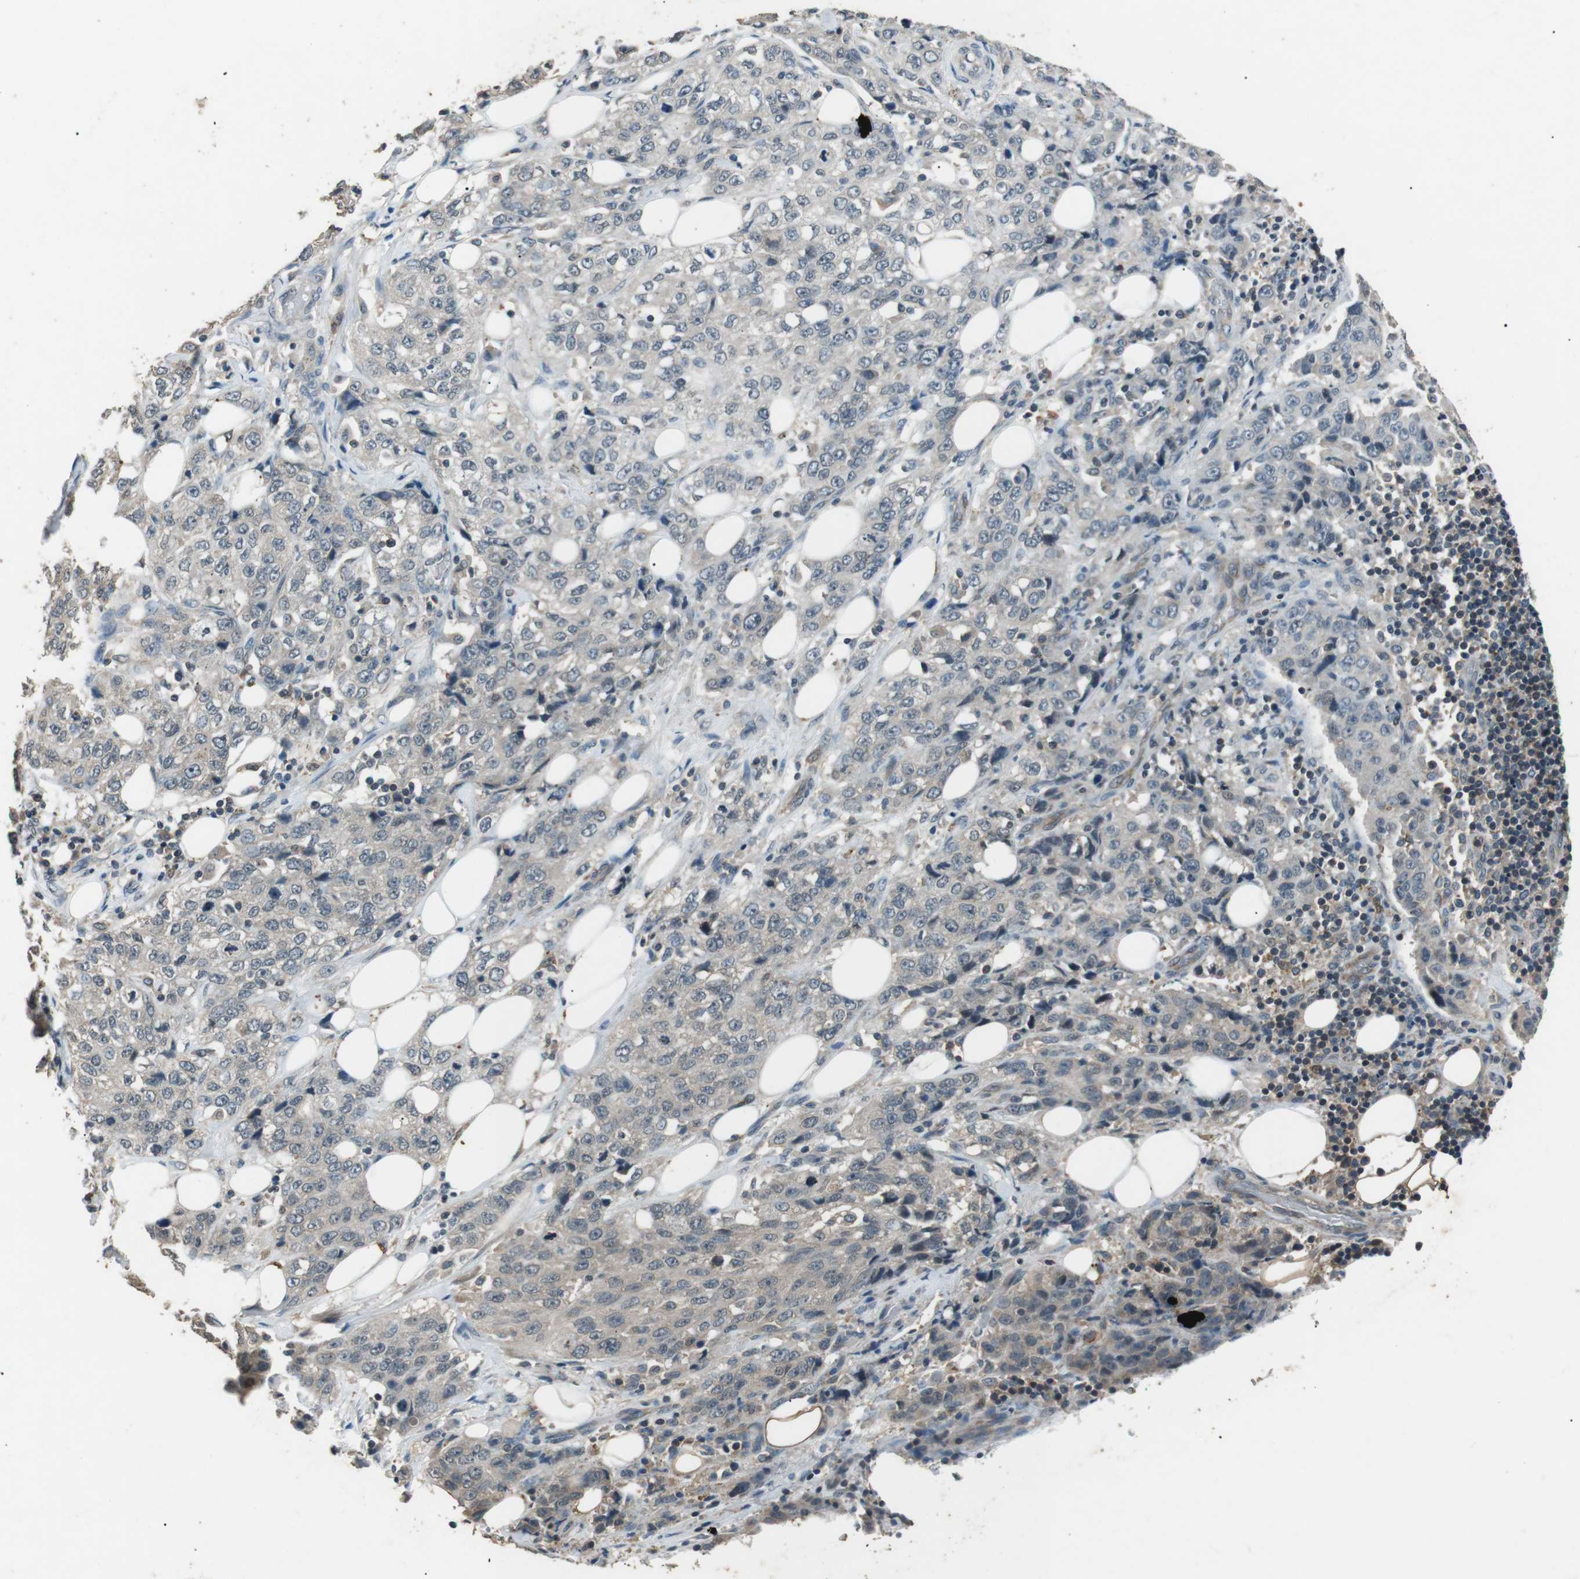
{"staining": {"intensity": "negative", "quantity": "none", "location": "none"}, "tissue": "stomach cancer", "cell_type": "Tumor cells", "image_type": "cancer", "snomed": [{"axis": "morphology", "description": "Adenocarcinoma, NOS"}, {"axis": "topography", "description": "Stomach"}], "caption": "Immunohistochemistry photomicrograph of adenocarcinoma (stomach) stained for a protein (brown), which reveals no positivity in tumor cells.", "gene": "NEK7", "patient": {"sex": "male", "age": 48}}